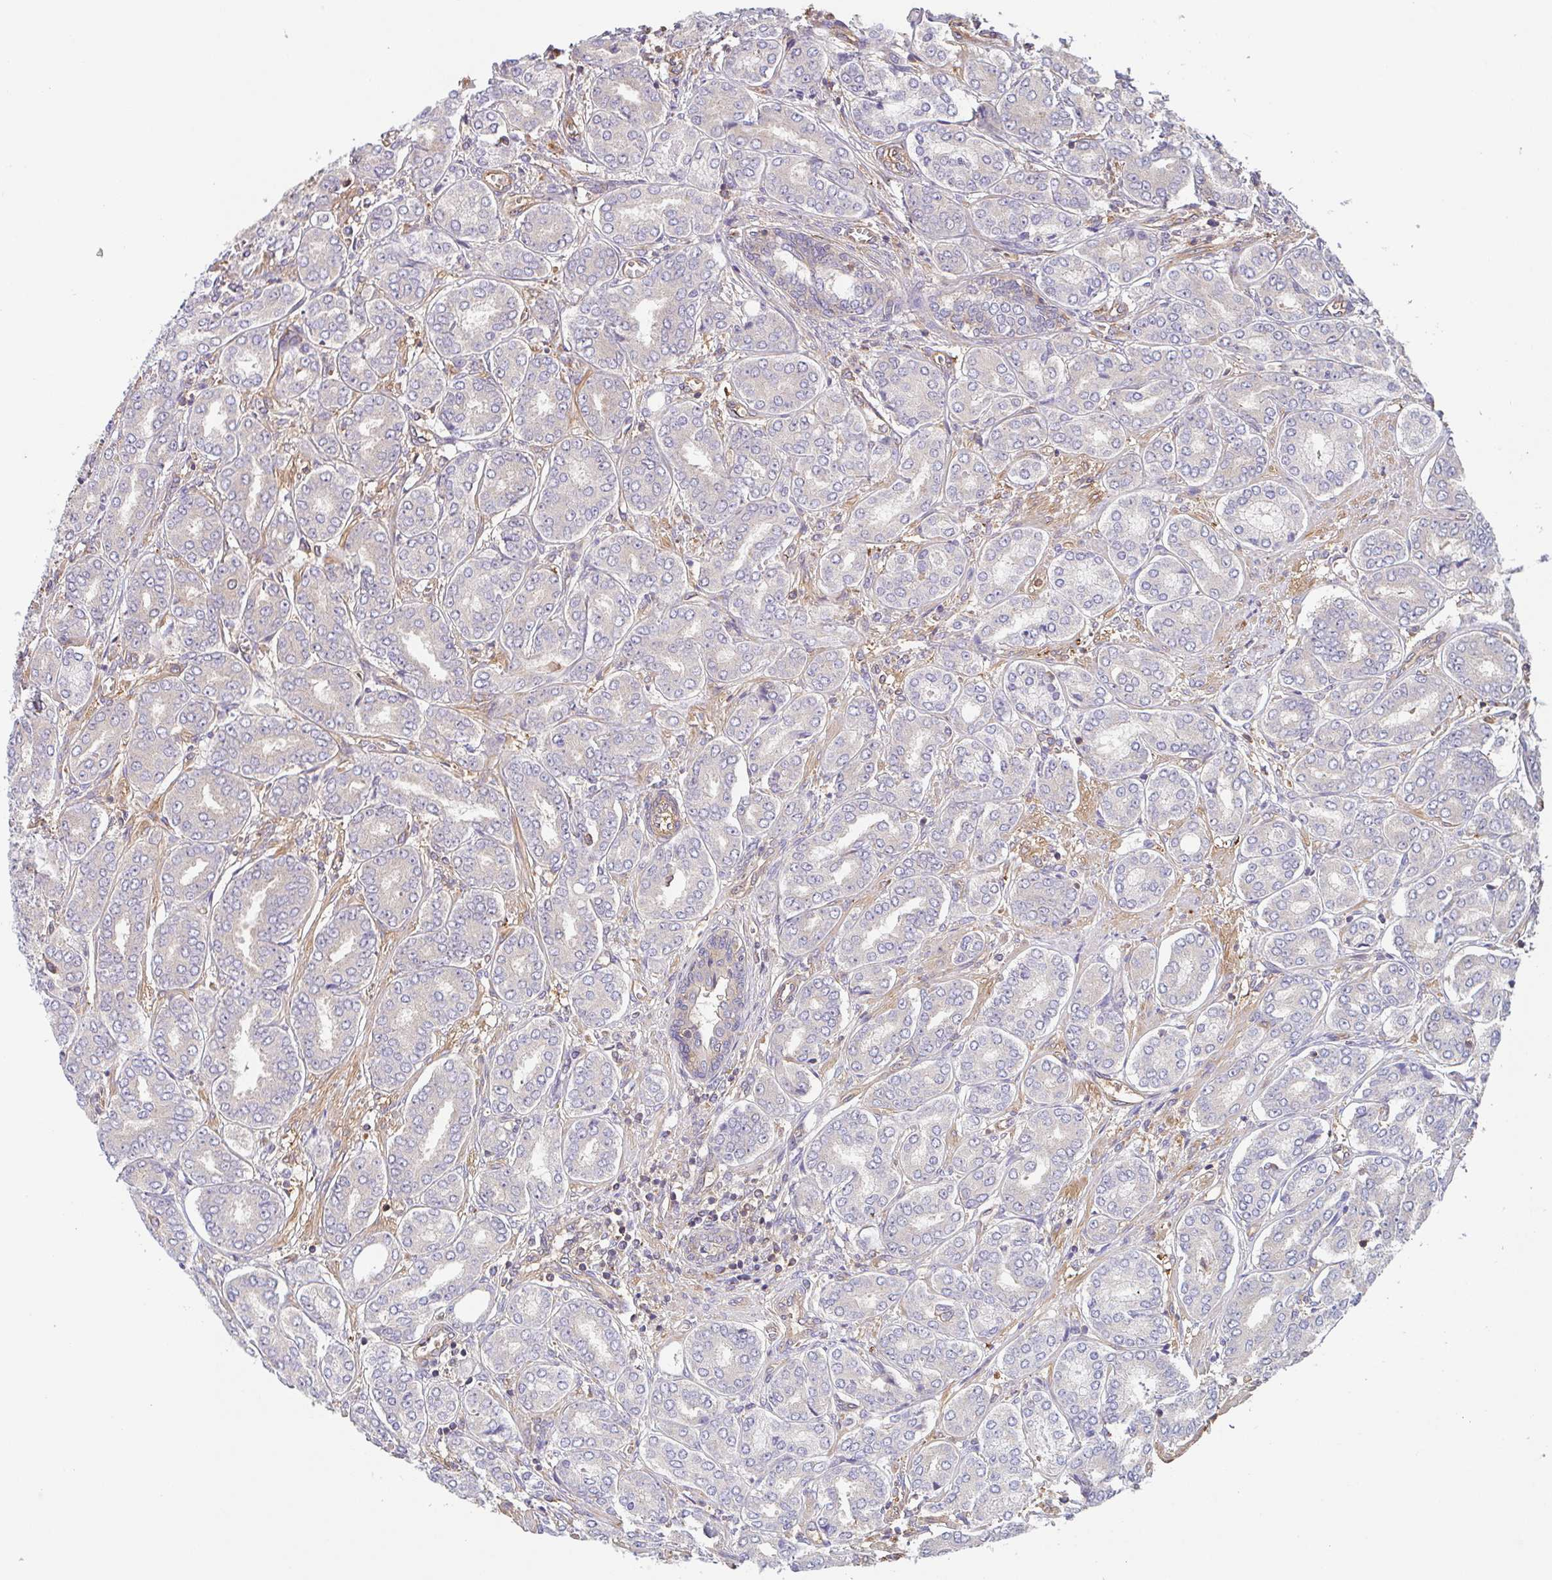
{"staining": {"intensity": "negative", "quantity": "none", "location": "none"}, "tissue": "prostate cancer", "cell_type": "Tumor cells", "image_type": "cancer", "snomed": [{"axis": "morphology", "description": "Adenocarcinoma, High grade"}, {"axis": "topography", "description": "Prostate"}], "caption": "Immunohistochemical staining of human prostate cancer exhibits no significant staining in tumor cells.", "gene": "TMEM229A", "patient": {"sex": "male", "age": 72}}